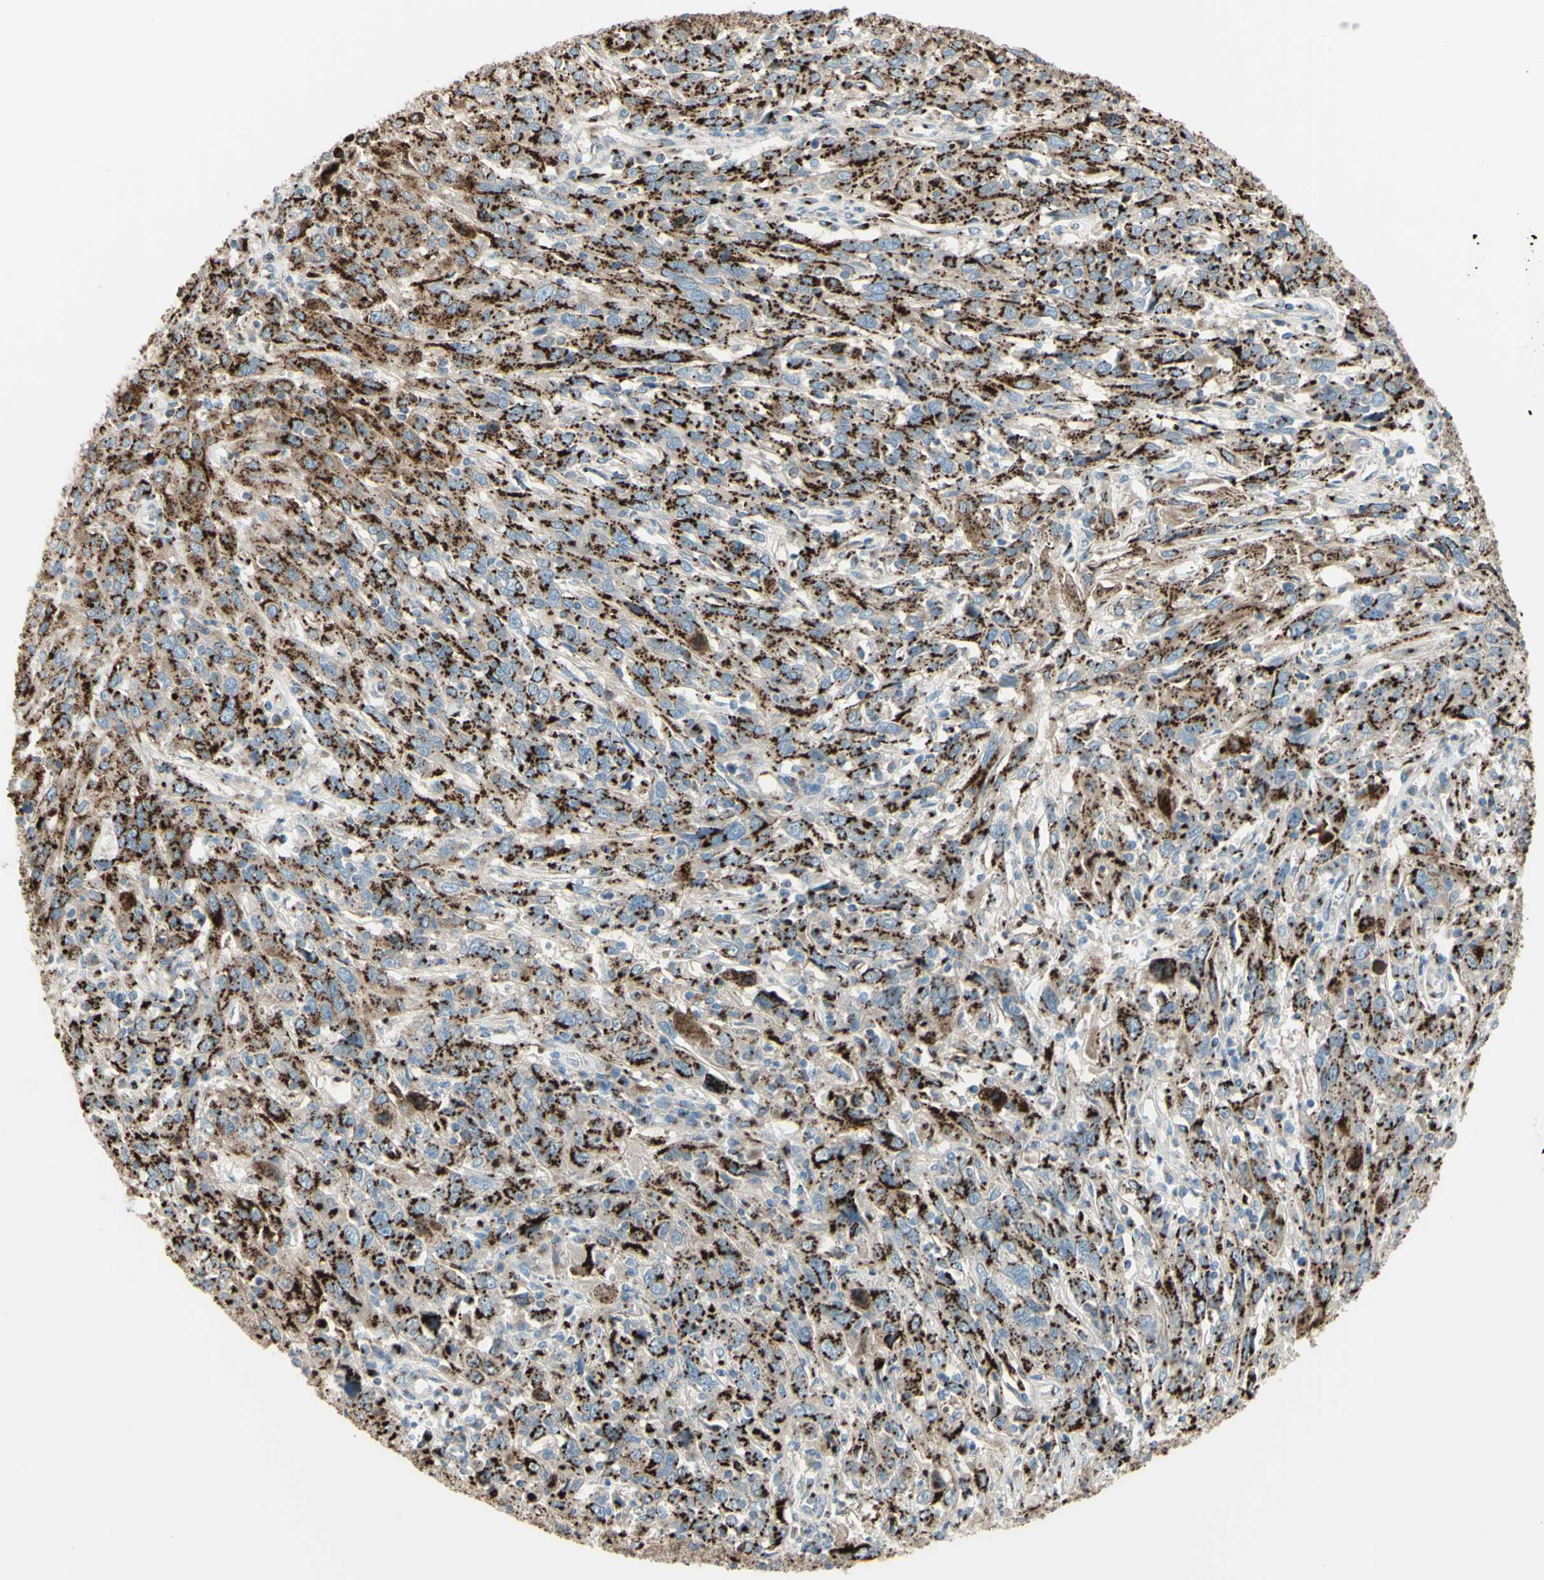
{"staining": {"intensity": "strong", "quantity": ">75%", "location": "cytoplasmic/membranous"}, "tissue": "cervical cancer", "cell_type": "Tumor cells", "image_type": "cancer", "snomed": [{"axis": "morphology", "description": "Squamous cell carcinoma, NOS"}, {"axis": "topography", "description": "Cervix"}], "caption": "IHC staining of cervical cancer, which demonstrates high levels of strong cytoplasmic/membranous expression in approximately >75% of tumor cells indicating strong cytoplasmic/membranous protein positivity. The staining was performed using DAB (brown) for protein detection and nuclei were counterstained in hematoxylin (blue).", "gene": "B4GALT1", "patient": {"sex": "female", "age": 46}}